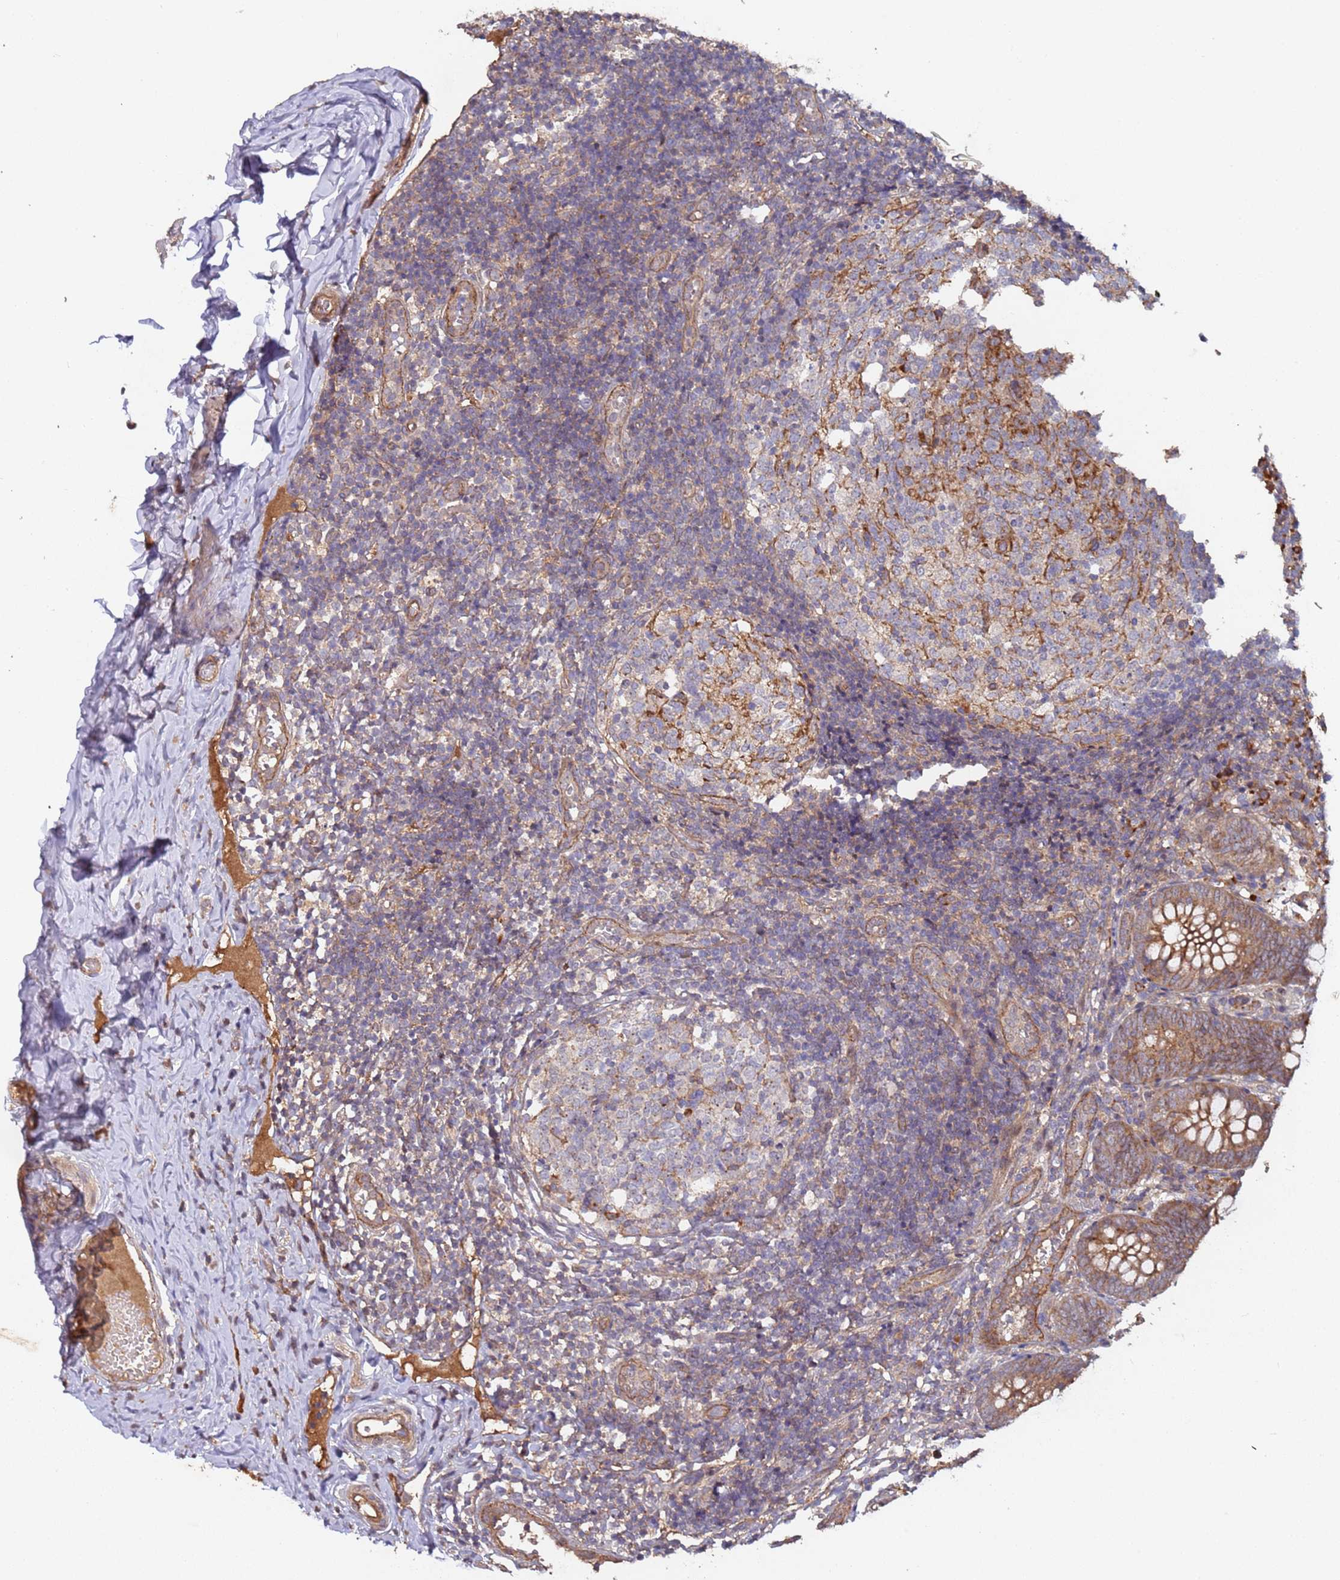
{"staining": {"intensity": "moderate", "quantity": ">75%", "location": "cytoplasmic/membranous"}, "tissue": "appendix", "cell_type": "Glandular cells", "image_type": "normal", "snomed": [{"axis": "morphology", "description": "Normal tissue, NOS"}, {"axis": "topography", "description": "Appendix"}], "caption": "Appendix stained with a brown dye exhibits moderate cytoplasmic/membranous positive positivity in about >75% of glandular cells.", "gene": "KANSL1L", "patient": {"sex": "male", "age": 8}}